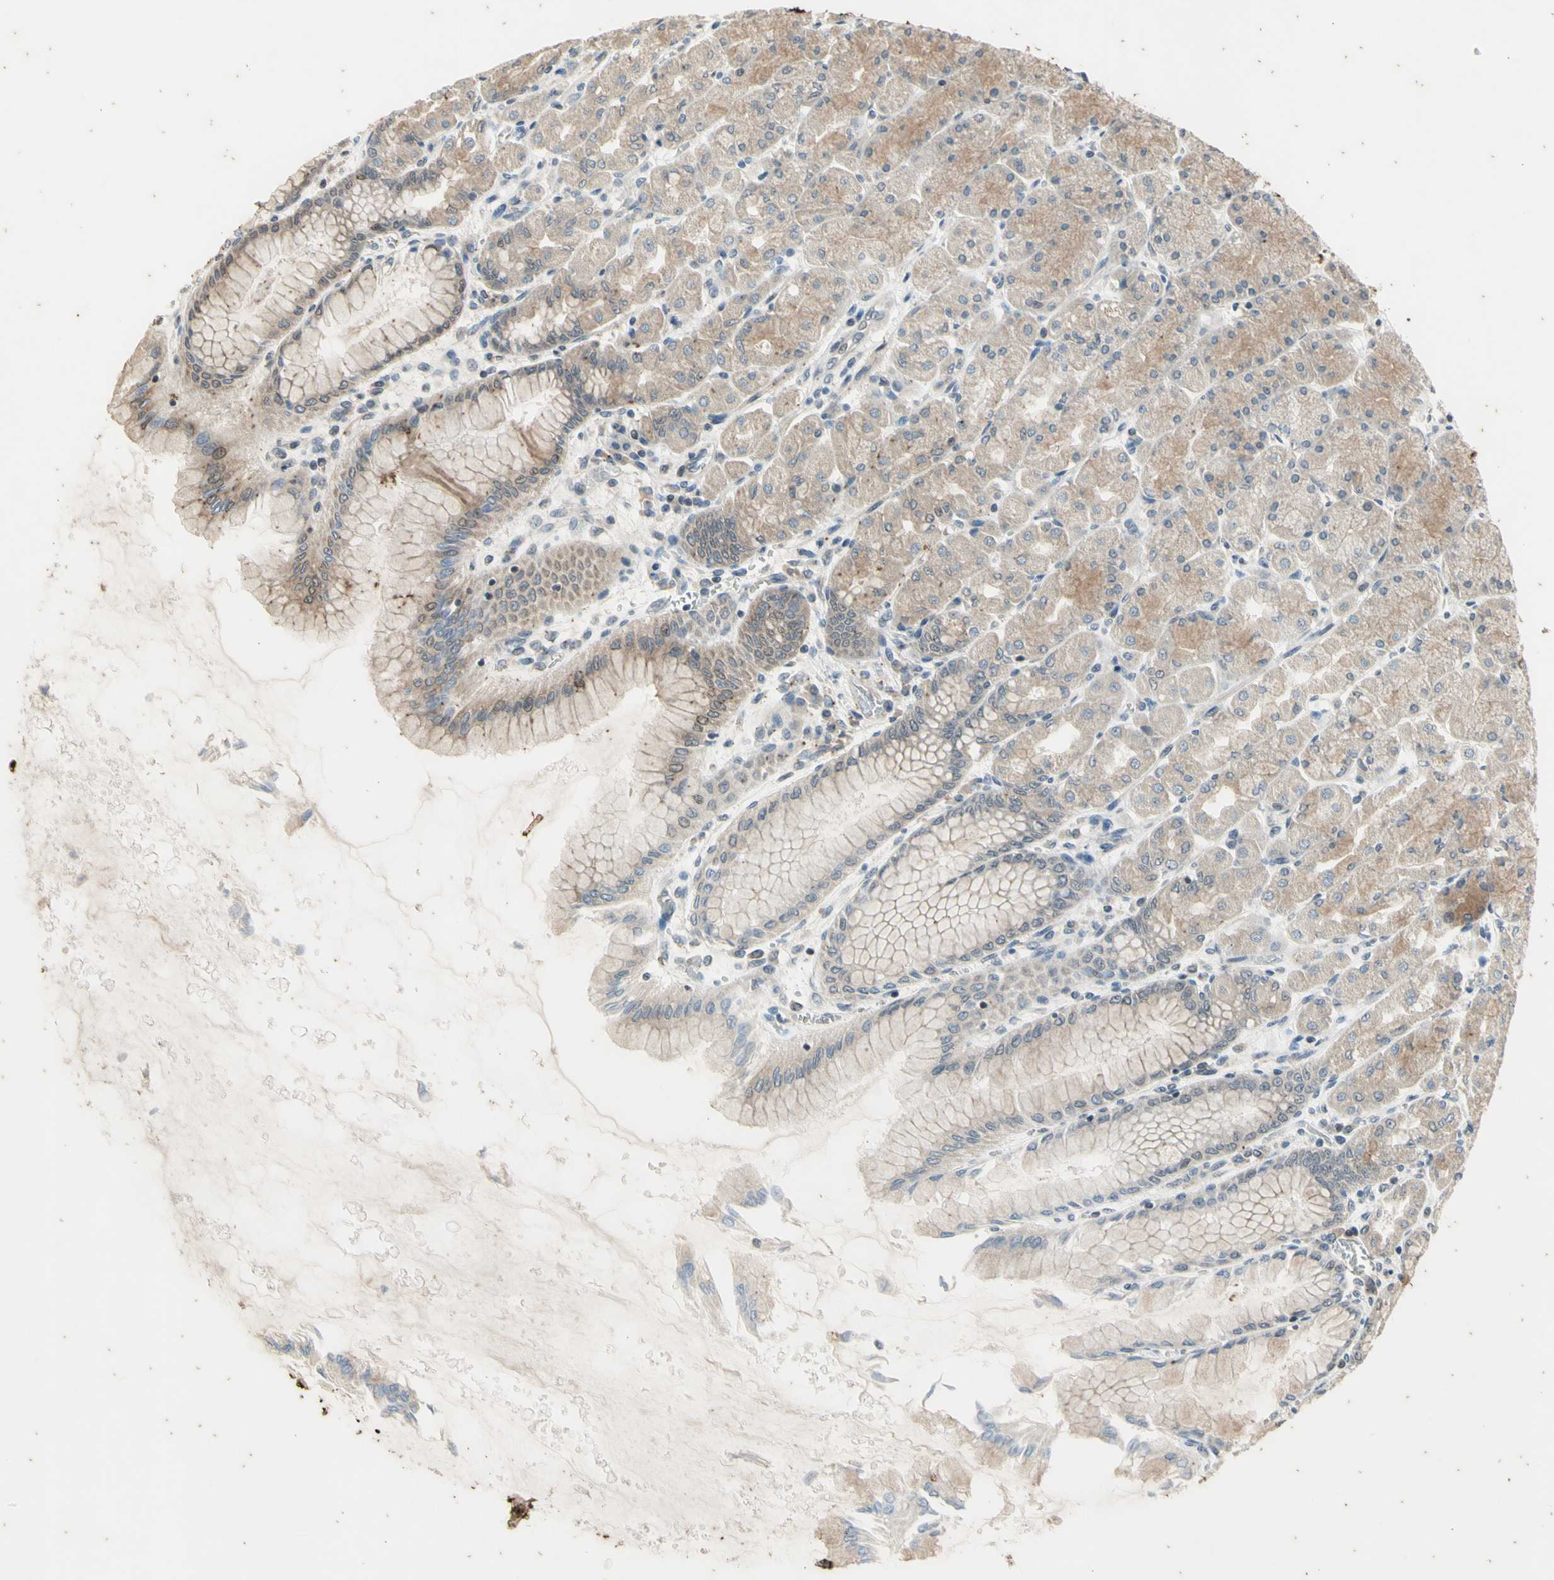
{"staining": {"intensity": "moderate", "quantity": "25%-75%", "location": "cytoplasmic/membranous"}, "tissue": "stomach", "cell_type": "Glandular cells", "image_type": "normal", "snomed": [{"axis": "morphology", "description": "Normal tissue, NOS"}, {"axis": "topography", "description": "Stomach, upper"}], "caption": "Glandular cells reveal moderate cytoplasmic/membranous positivity in about 25%-75% of cells in normal stomach.", "gene": "EFNB2", "patient": {"sex": "female", "age": 56}}